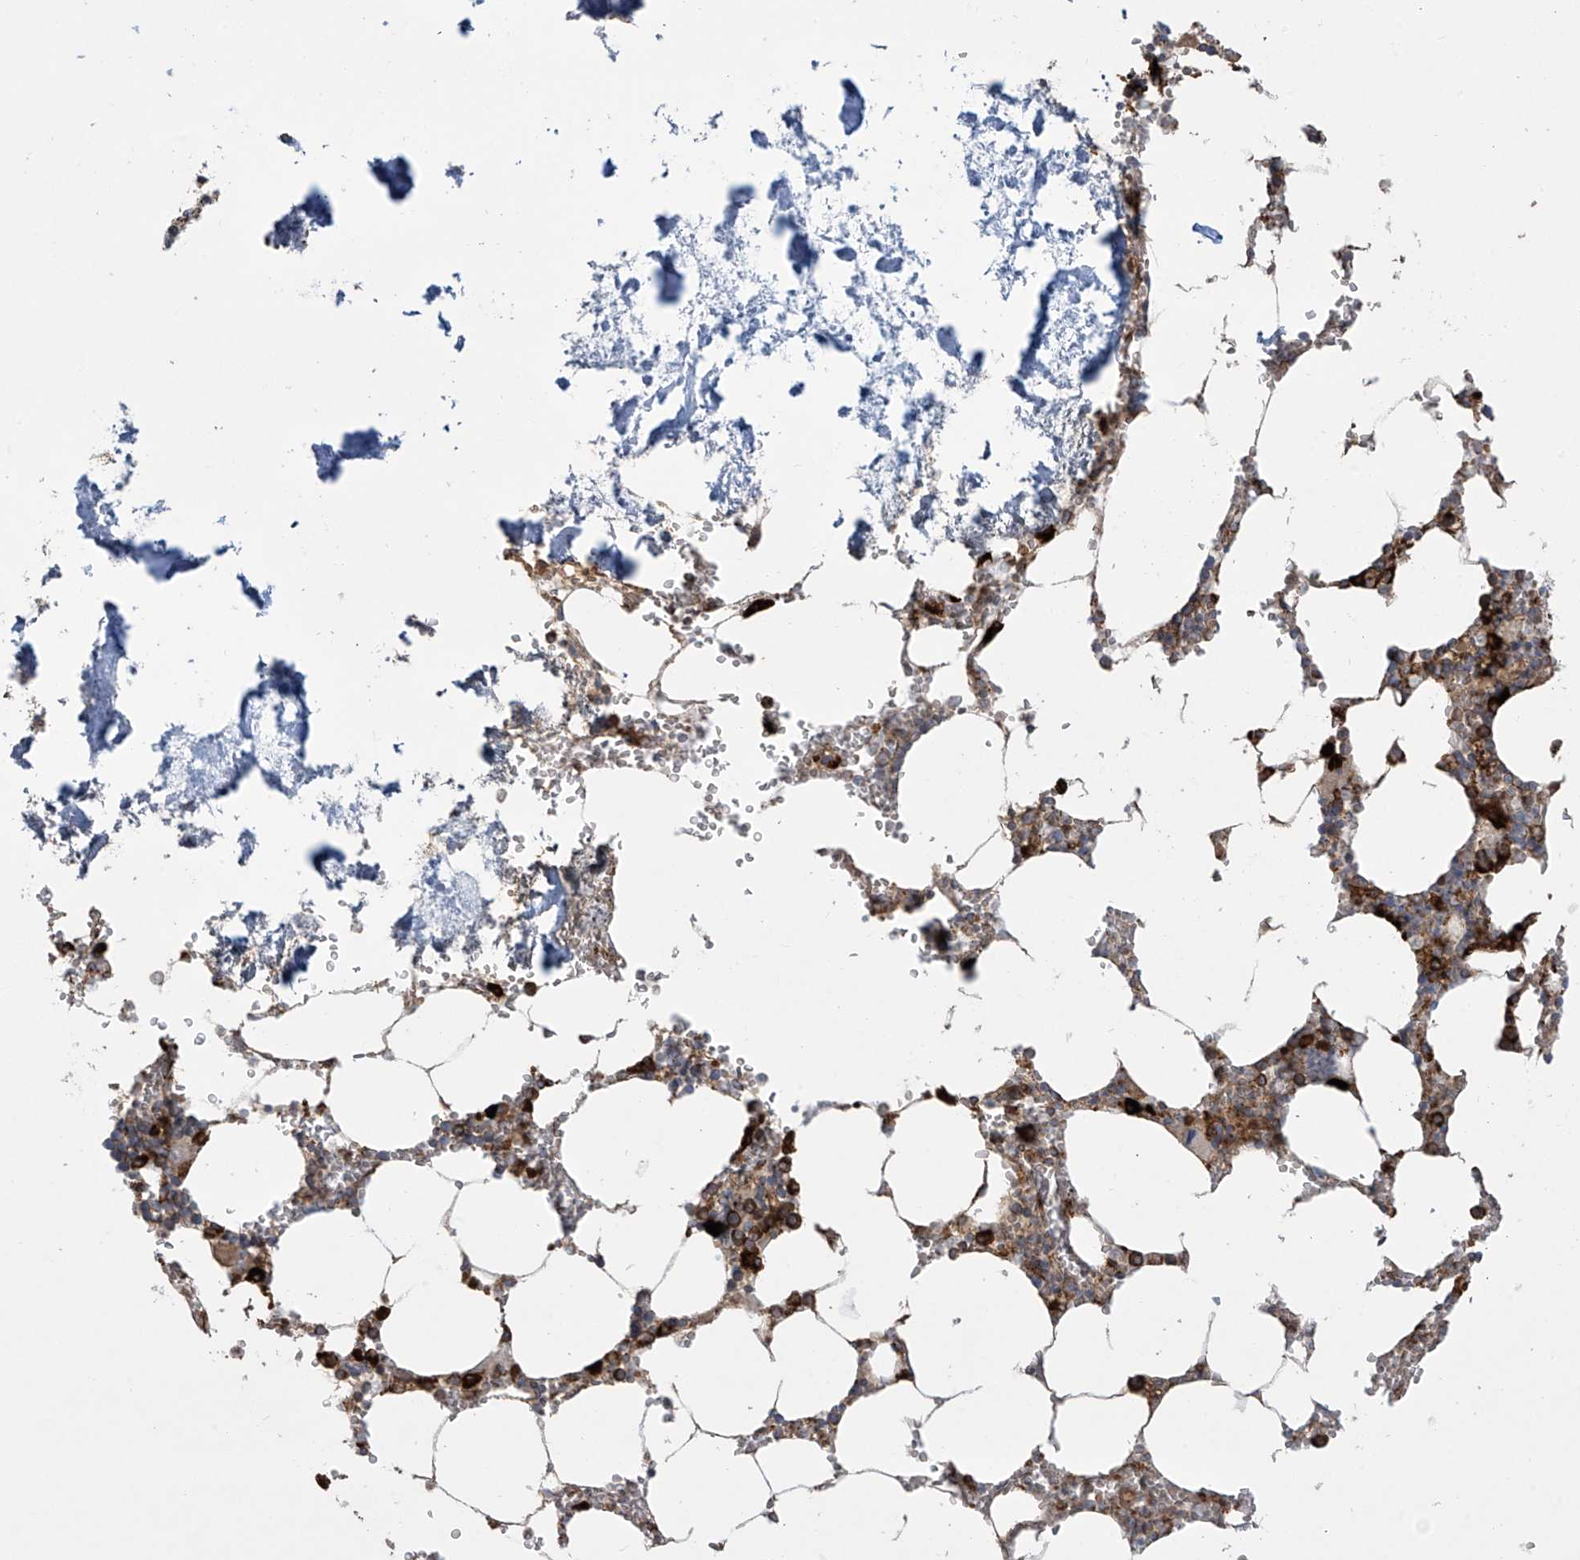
{"staining": {"intensity": "strong", "quantity": "25%-75%", "location": "cytoplasmic/membranous"}, "tissue": "bone marrow", "cell_type": "Hematopoietic cells", "image_type": "normal", "snomed": [{"axis": "morphology", "description": "Normal tissue, NOS"}, {"axis": "topography", "description": "Bone marrow"}], "caption": "Immunohistochemical staining of benign bone marrow exhibits 25%-75% levels of strong cytoplasmic/membranous protein positivity in approximately 25%-75% of hematopoietic cells.", "gene": "MX1", "patient": {"sex": "male", "age": 70}}